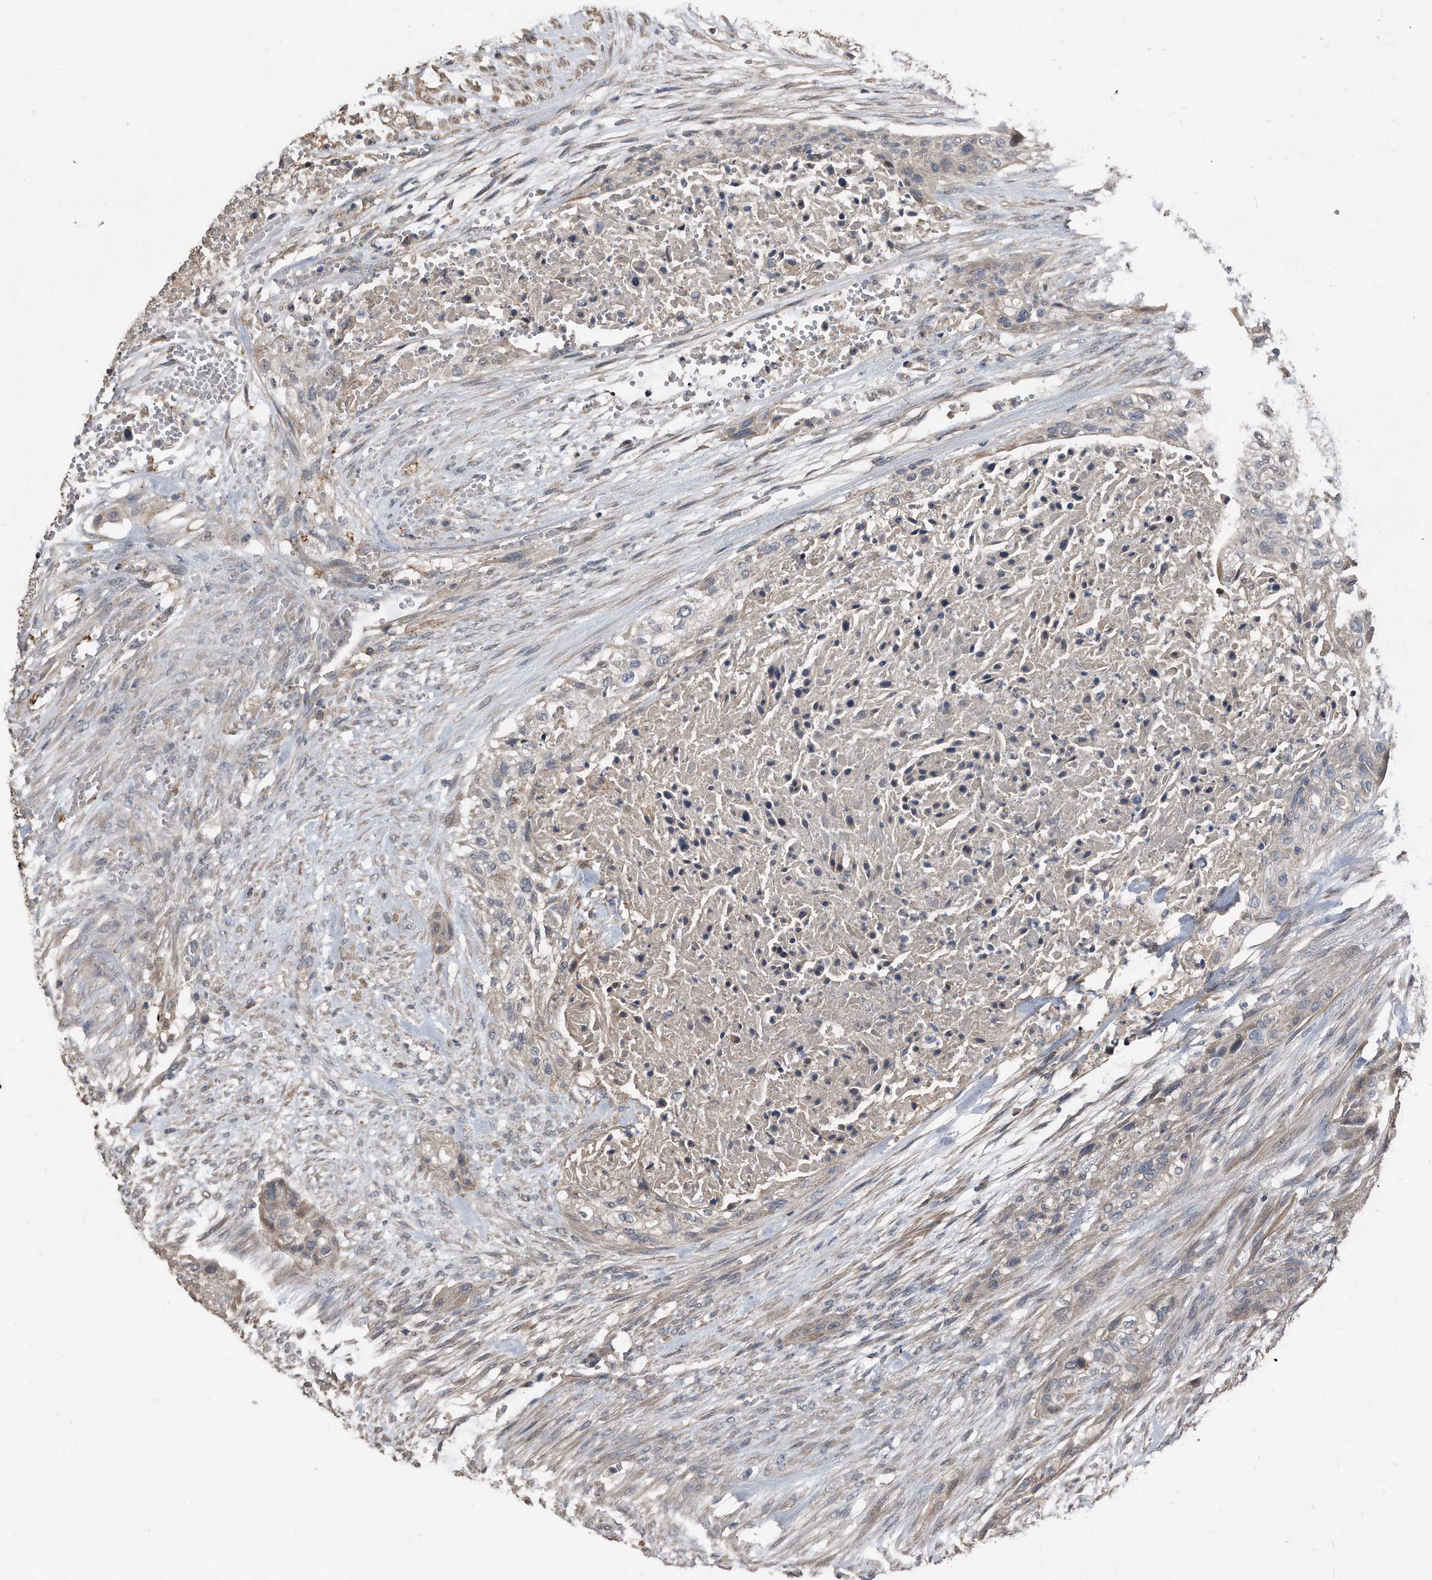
{"staining": {"intensity": "negative", "quantity": "none", "location": "none"}, "tissue": "urothelial cancer", "cell_type": "Tumor cells", "image_type": "cancer", "snomed": [{"axis": "morphology", "description": "Urothelial carcinoma, High grade"}, {"axis": "topography", "description": "Urinary bladder"}], "caption": "A histopathology image of human urothelial cancer is negative for staining in tumor cells.", "gene": "ANKRD10", "patient": {"sex": "male", "age": 35}}